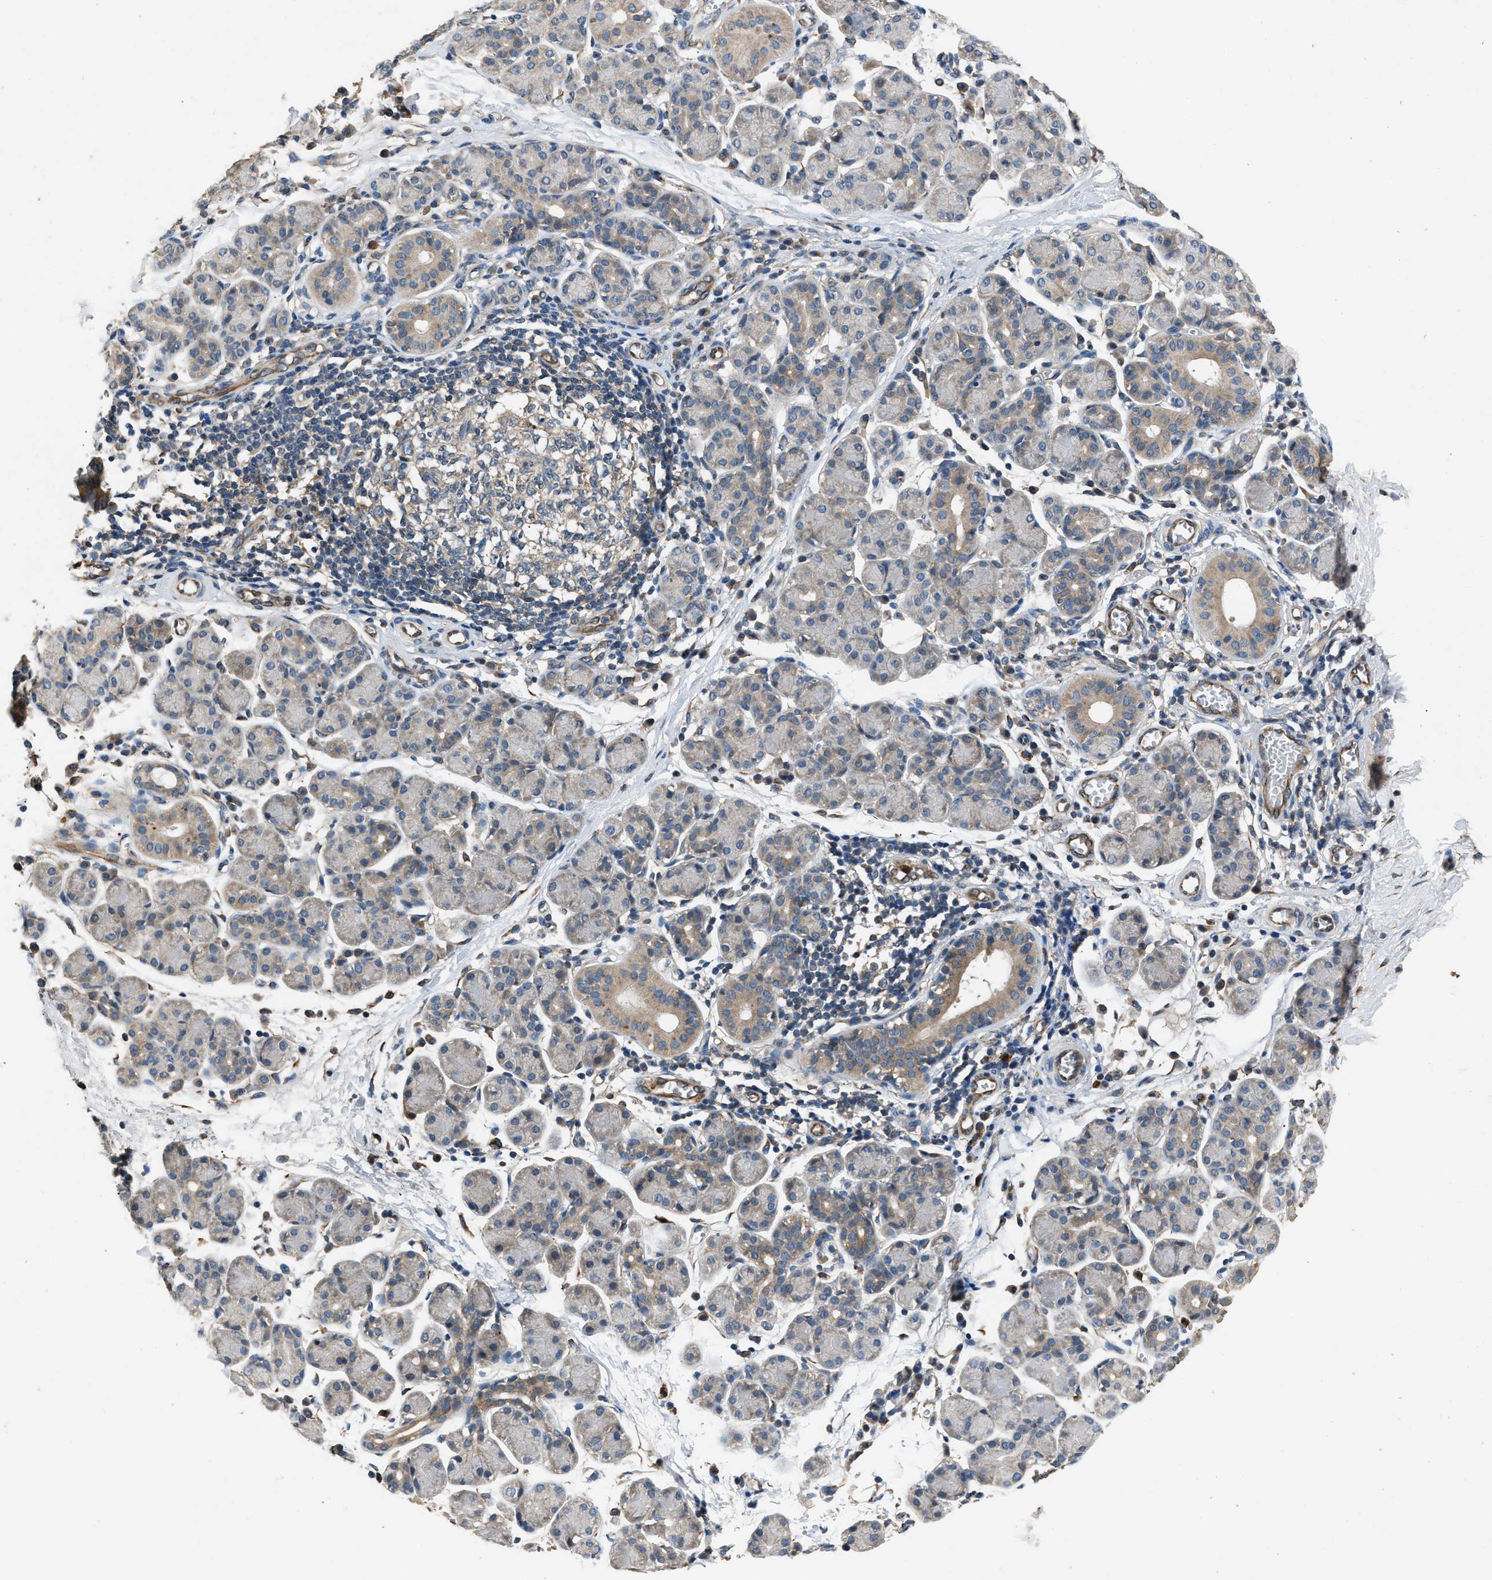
{"staining": {"intensity": "moderate", "quantity": "<25%", "location": "cytoplasmic/membranous"}, "tissue": "salivary gland", "cell_type": "Glandular cells", "image_type": "normal", "snomed": [{"axis": "morphology", "description": "Normal tissue, NOS"}, {"axis": "morphology", "description": "Inflammation, NOS"}, {"axis": "topography", "description": "Lymph node"}, {"axis": "topography", "description": "Salivary gland"}], "caption": "Benign salivary gland was stained to show a protein in brown. There is low levels of moderate cytoplasmic/membranous staining in about <25% of glandular cells.", "gene": "PPID", "patient": {"sex": "male", "age": 3}}